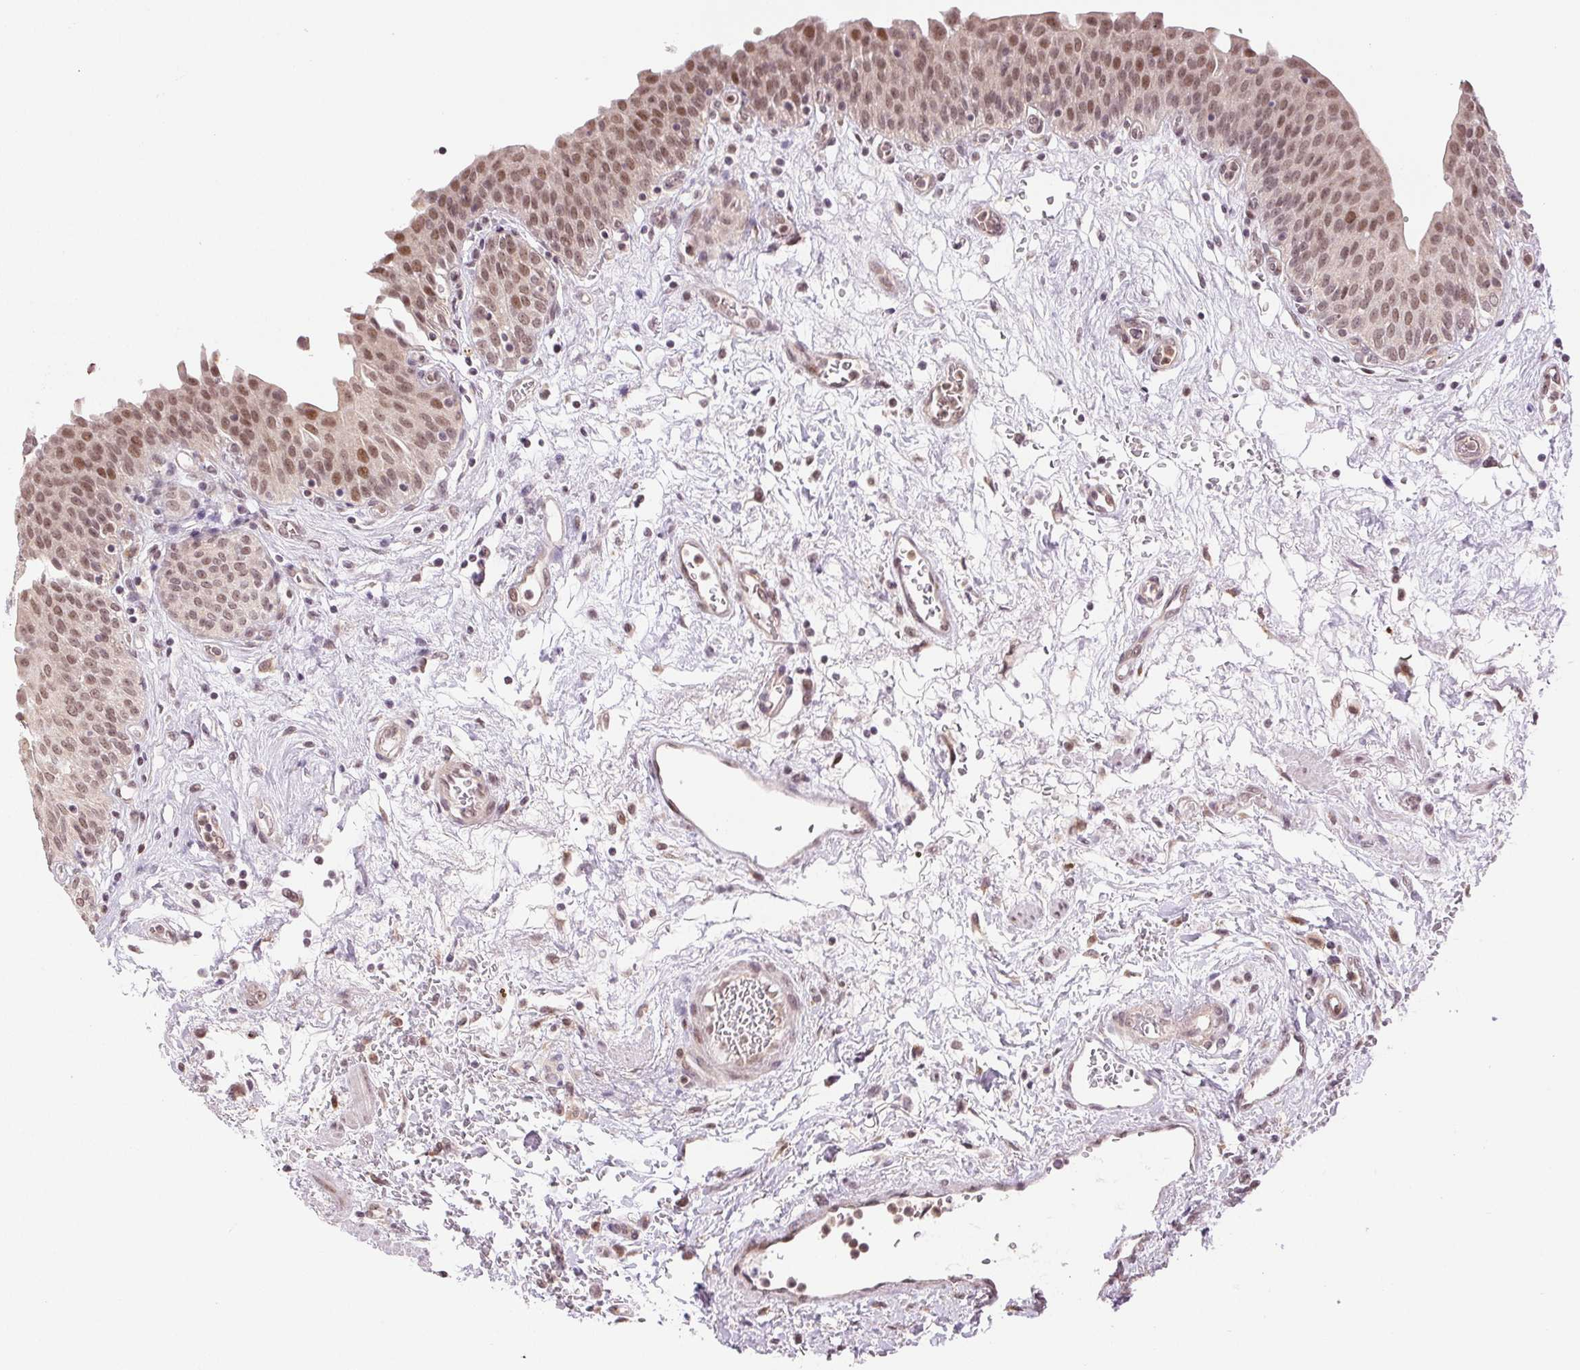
{"staining": {"intensity": "moderate", "quantity": ">75%", "location": "nuclear"}, "tissue": "urinary bladder", "cell_type": "Urothelial cells", "image_type": "normal", "snomed": [{"axis": "morphology", "description": "Normal tissue, NOS"}, {"axis": "topography", "description": "Urinary bladder"}], "caption": "Urinary bladder stained with immunohistochemistry reveals moderate nuclear expression in about >75% of urothelial cells. (DAB (3,3'-diaminobenzidine) IHC, brown staining for protein, blue staining for nuclei).", "gene": "GRHL3", "patient": {"sex": "male", "age": 68}}